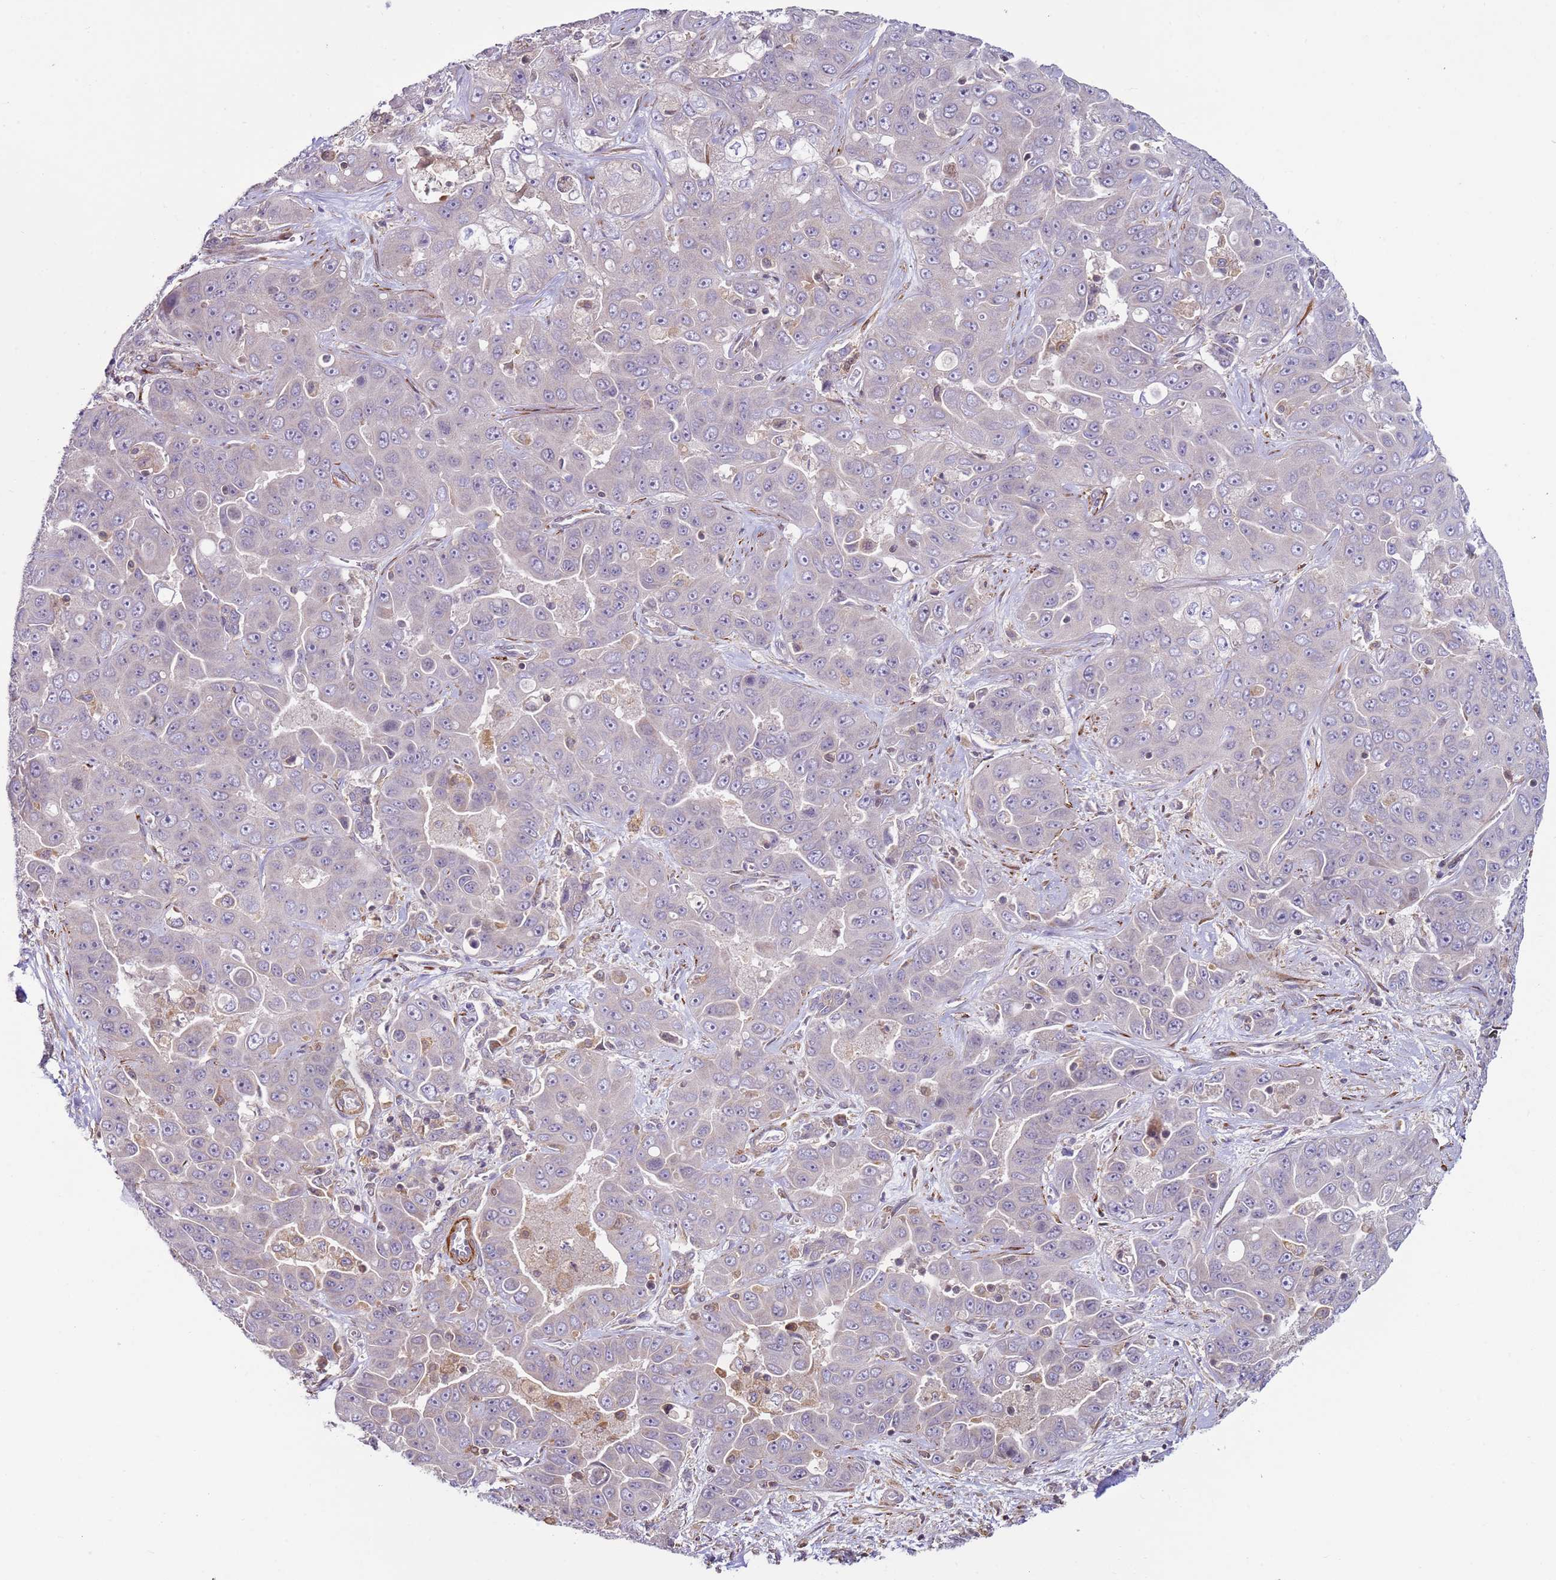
{"staining": {"intensity": "negative", "quantity": "none", "location": "none"}, "tissue": "liver cancer", "cell_type": "Tumor cells", "image_type": "cancer", "snomed": [{"axis": "morphology", "description": "Cholangiocarcinoma"}, {"axis": "topography", "description": "Liver"}], "caption": "An immunohistochemistry (IHC) micrograph of liver cholangiocarcinoma is shown. There is no staining in tumor cells of liver cholangiocarcinoma. (DAB IHC, high magnification).", "gene": "SNAPC4", "patient": {"sex": "female", "age": 52}}